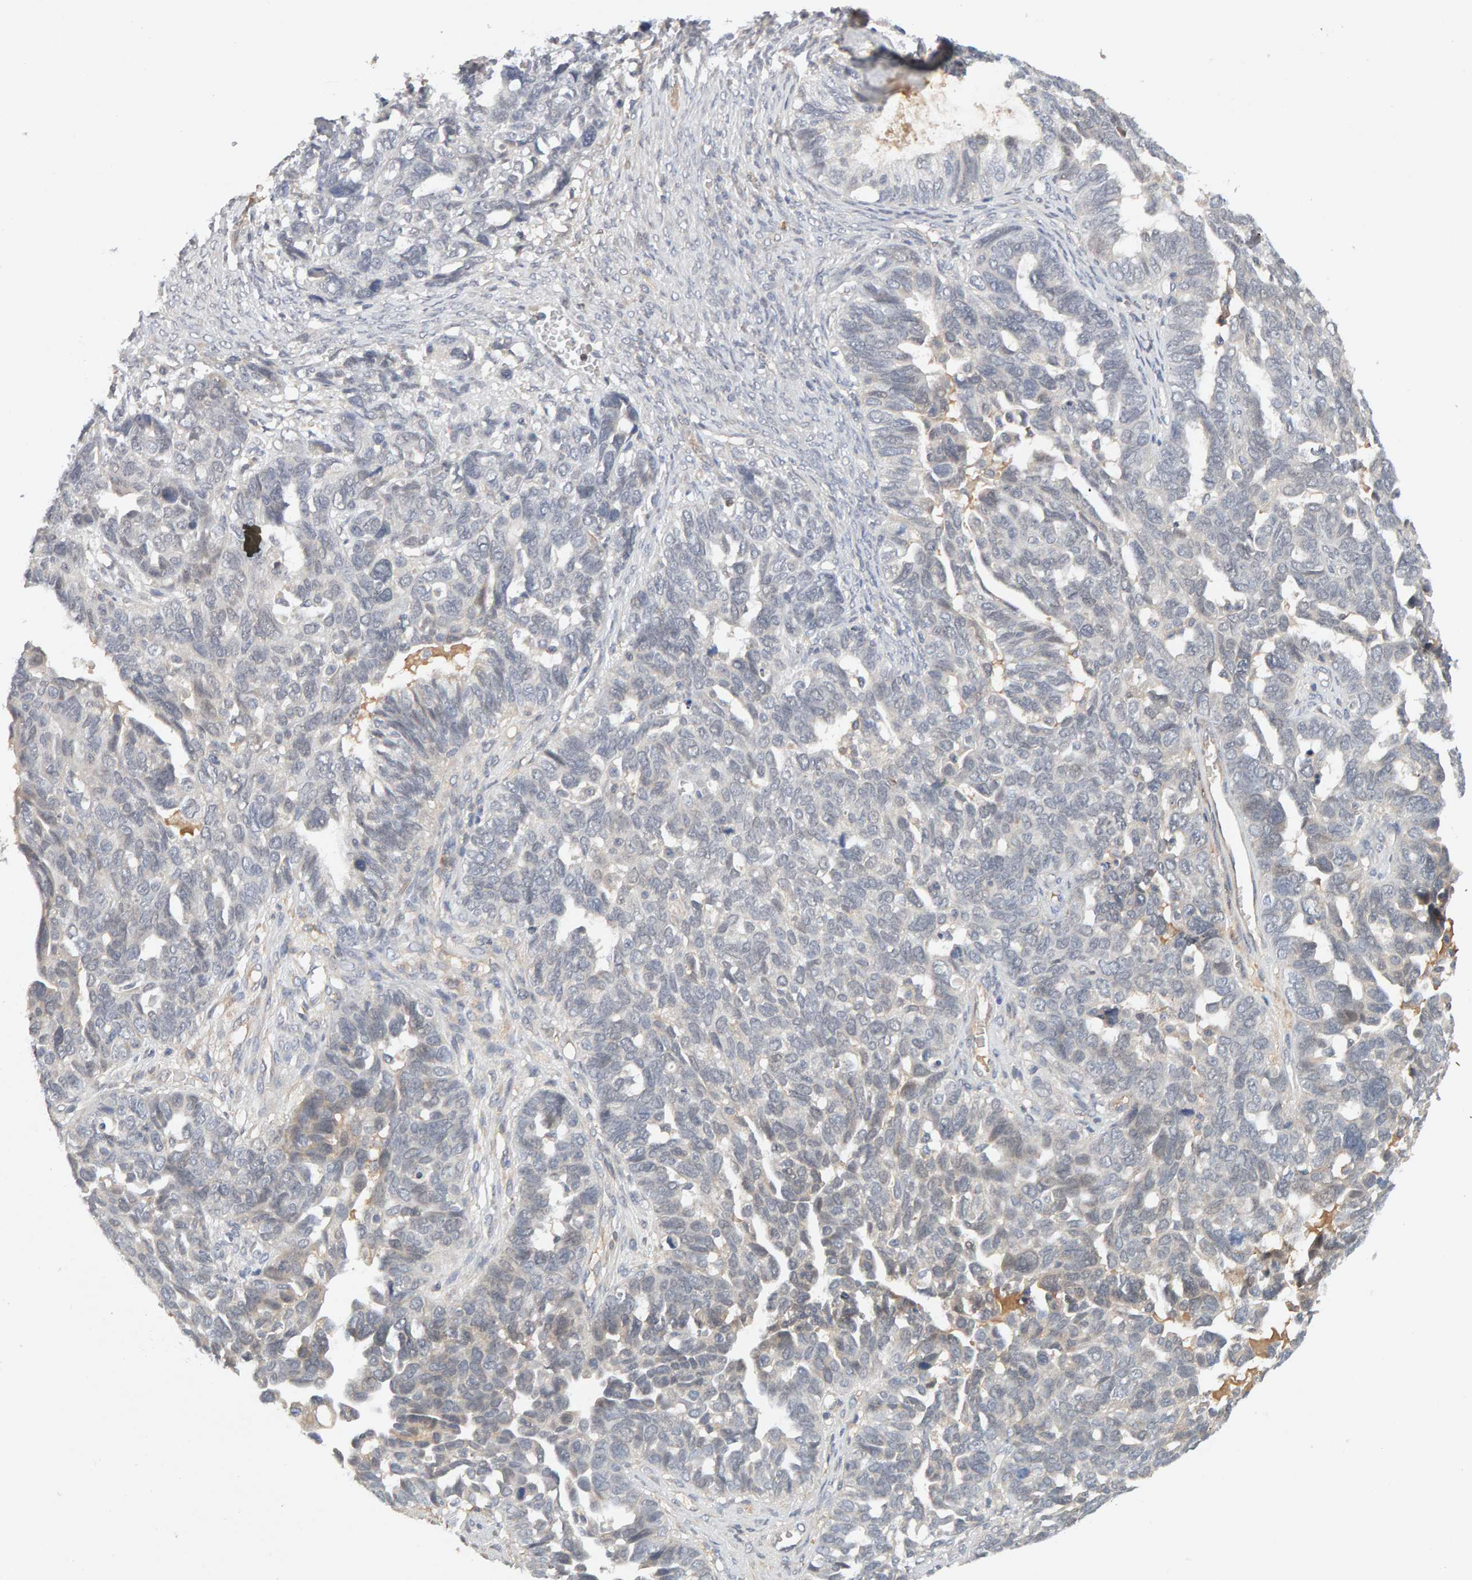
{"staining": {"intensity": "negative", "quantity": "none", "location": "none"}, "tissue": "ovarian cancer", "cell_type": "Tumor cells", "image_type": "cancer", "snomed": [{"axis": "morphology", "description": "Cystadenocarcinoma, serous, NOS"}, {"axis": "topography", "description": "Ovary"}], "caption": "There is no significant staining in tumor cells of ovarian cancer.", "gene": "NUDCD1", "patient": {"sex": "female", "age": 79}}